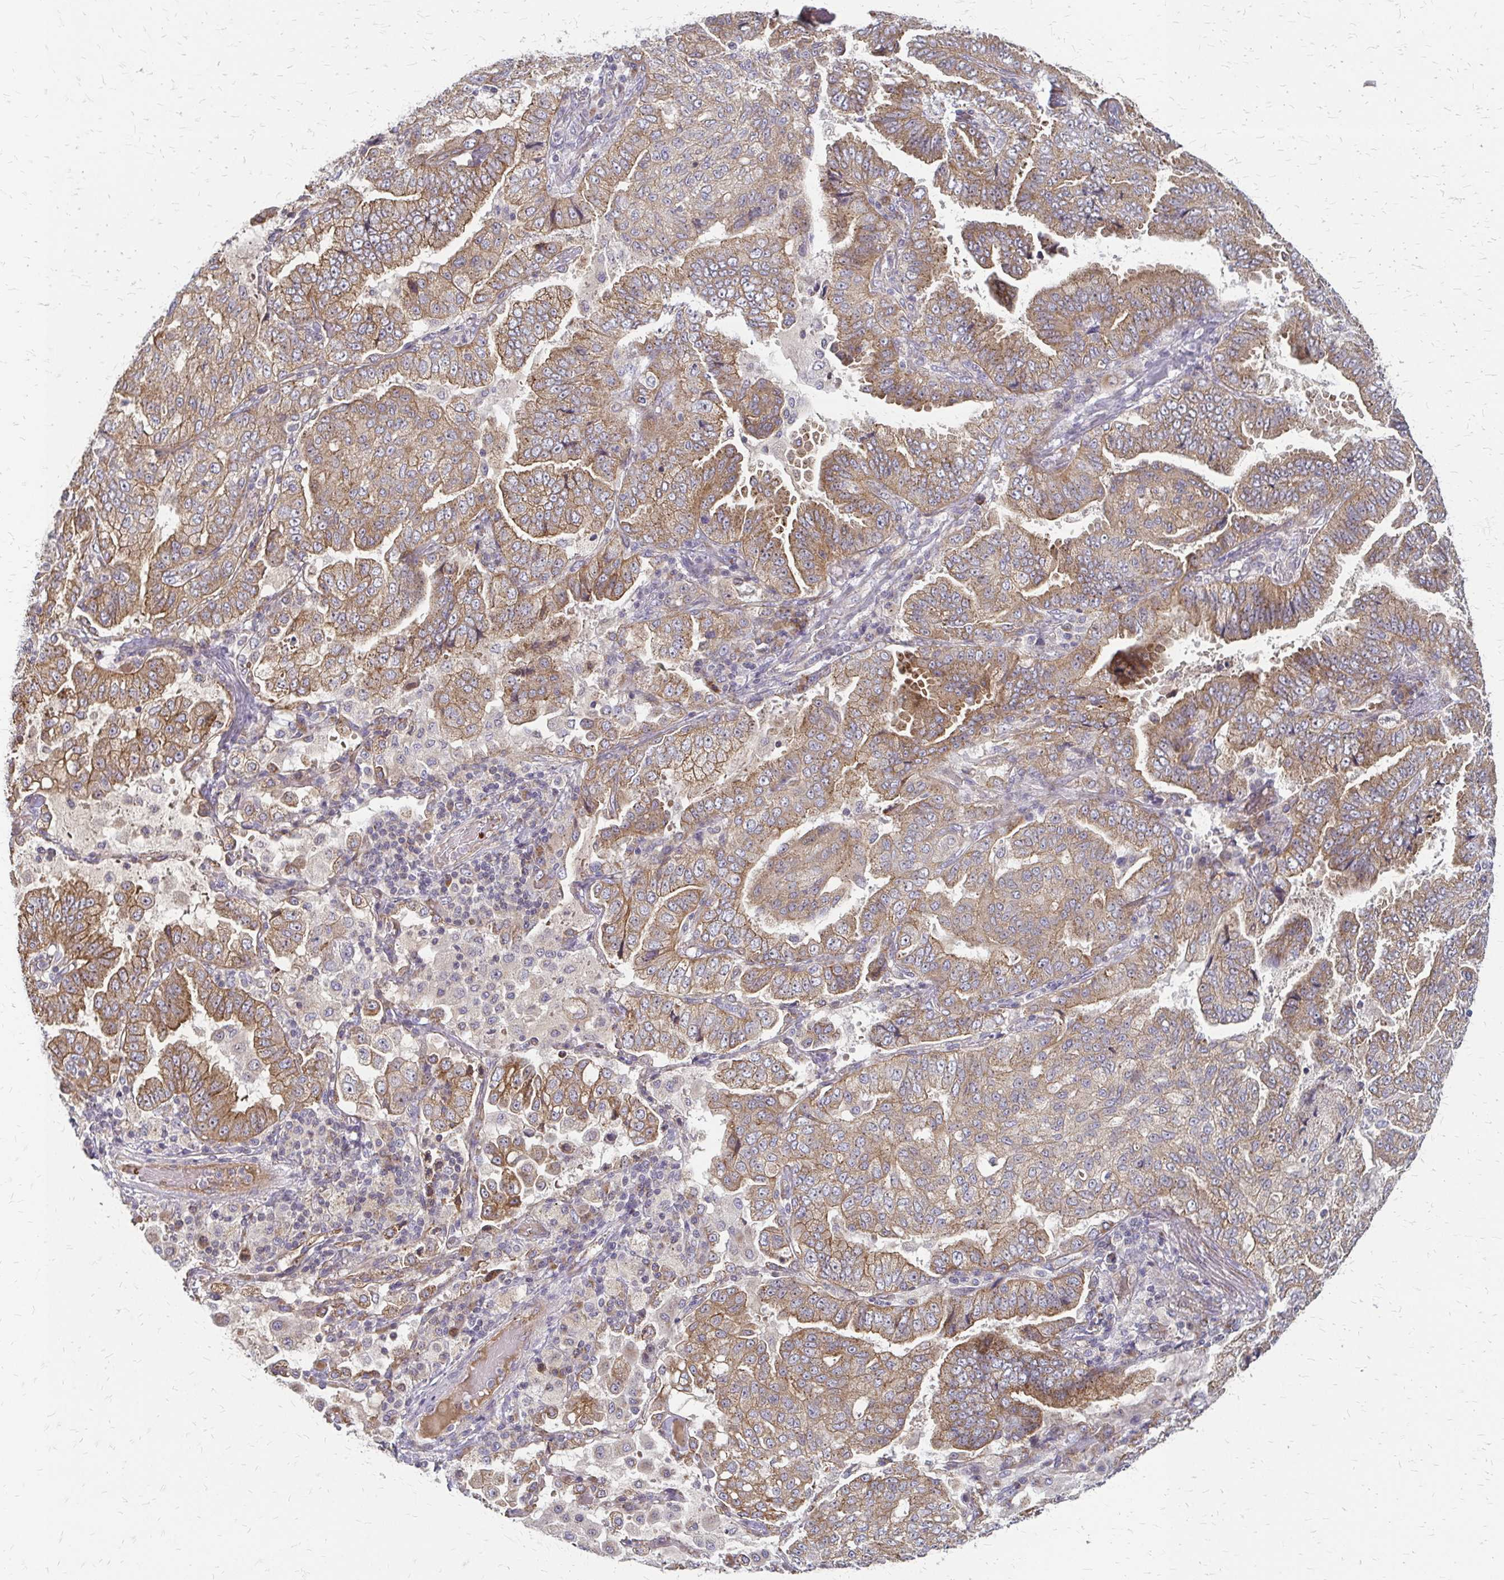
{"staining": {"intensity": "moderate", "quantity": ">75%", "location": "cytoplasmic/membranous"}, "tissue": "lung cancer", "cell_type": "Tumor cells", "image_type": "cancer", "snomed": [{"axis": "morphology", "description": "Aneuploidy"}, {"axis": "morphology", "description": "Adenocarcinoma, NOS"}, {"axis": "morphology", "description": "Adenocarcinoma, metastatic, NOS"}, {"axis": "topography", "description": "Lymph node"}, {"axis": "topography", "description": "Lung"}], "caption": "This photomicrograph reveals lung cancer (metastatic adenocarcinoma) stained with immunohistochemistry (IHC) to label a protein in brown. The cytoplasmic/membranous of tumor cells show moderate positivity for the protein. Nuclei are counter-stained blue.", "gene": "ZNF383", "patient": {"sex": "female", "age": 48}}